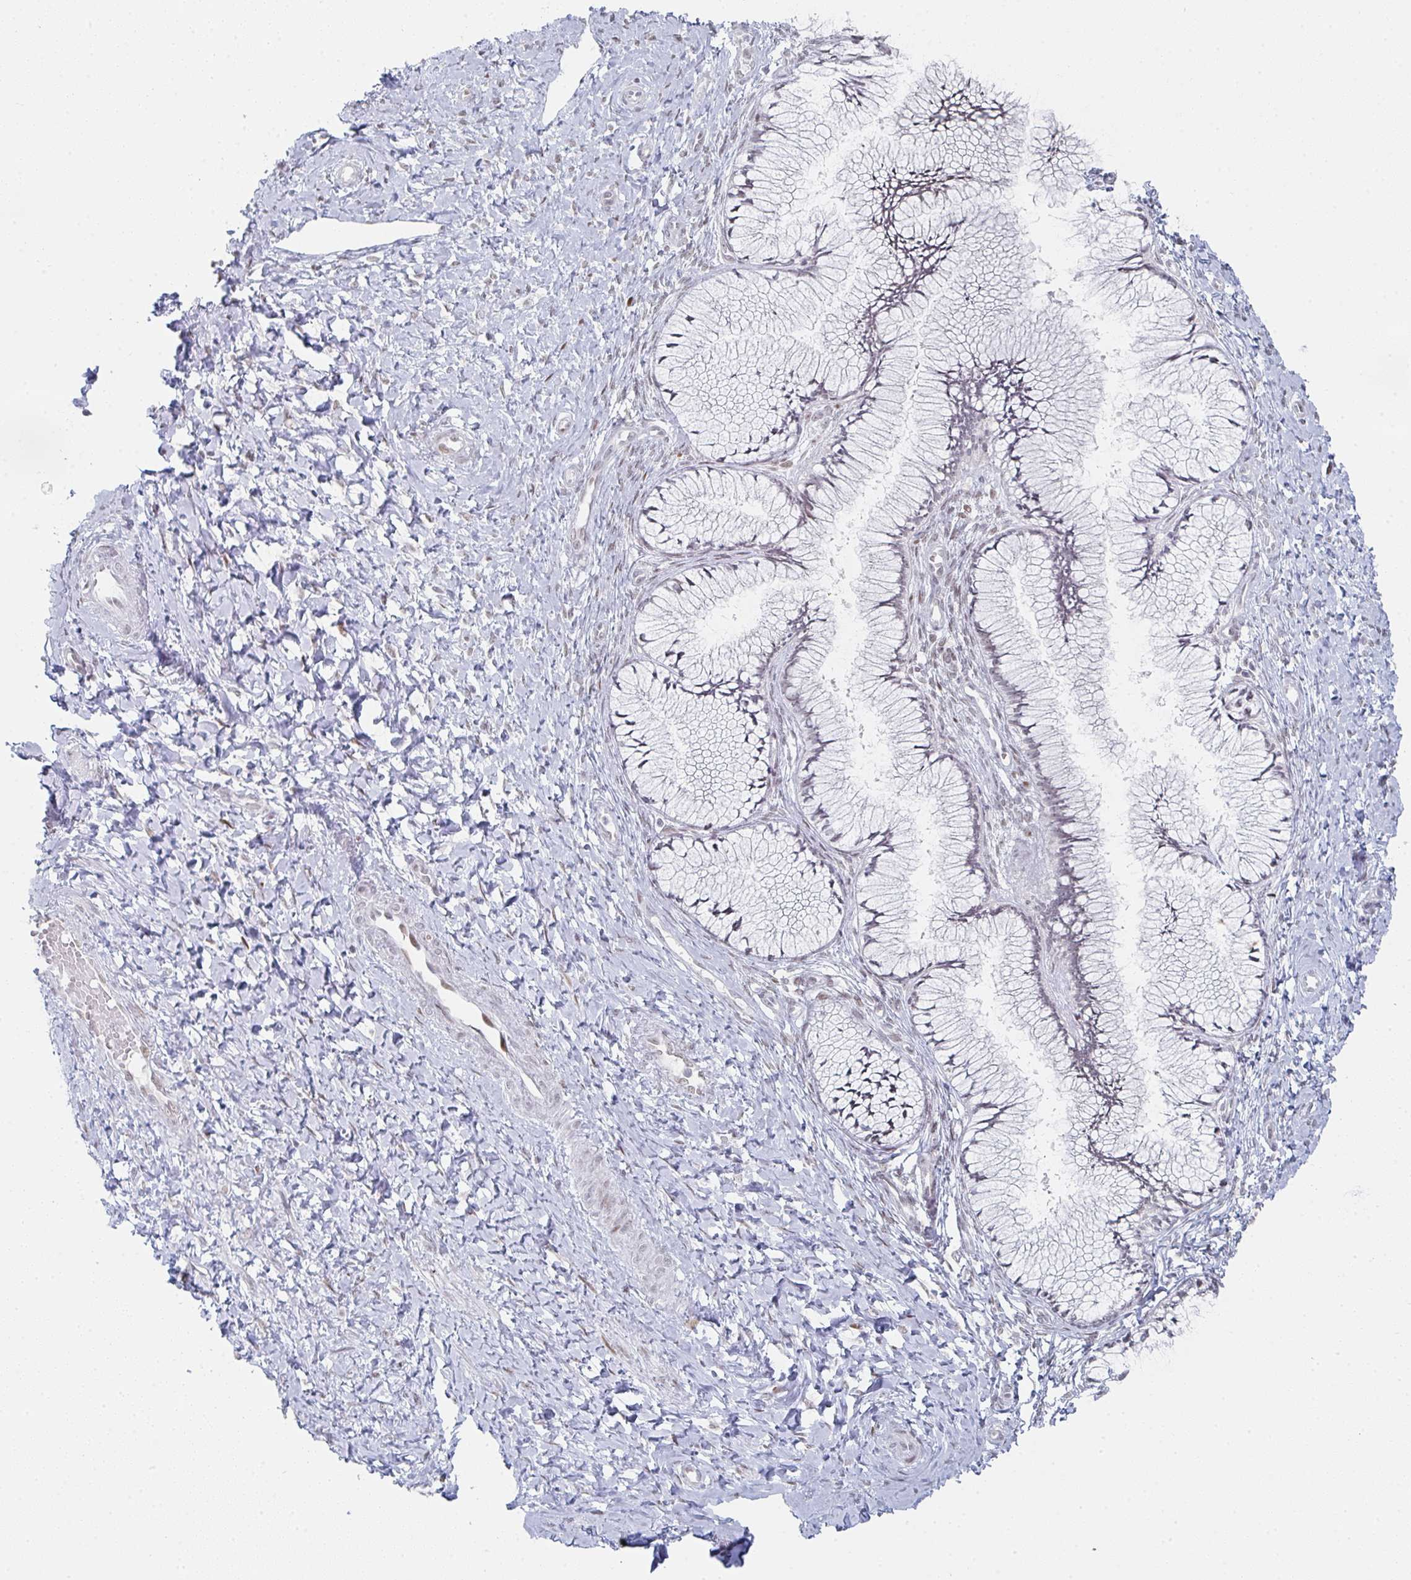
{"staining": {"intensity": "negative", "quantity": "none", "location": "none"}, "tissue": "cervix", "cell_type": "Glandular cells", "image_type": "normal", "snomed": [{"axis": "morphology", "description": "Normal tissue, NOS"}, {"axis": "topography", "description": "Cervix"}], "caption": "Glandular cells are negative for protein expression in normal human cervix. The staining was performed using DAB (3,3'-diaminobenzidine) to visualize the protein expression in brown, while the nuclei were stained in blue with hematoxylin (Magnification: 20x).", "gene": "POU2AF2", "patient": {"sex": "female", "age": 37}}